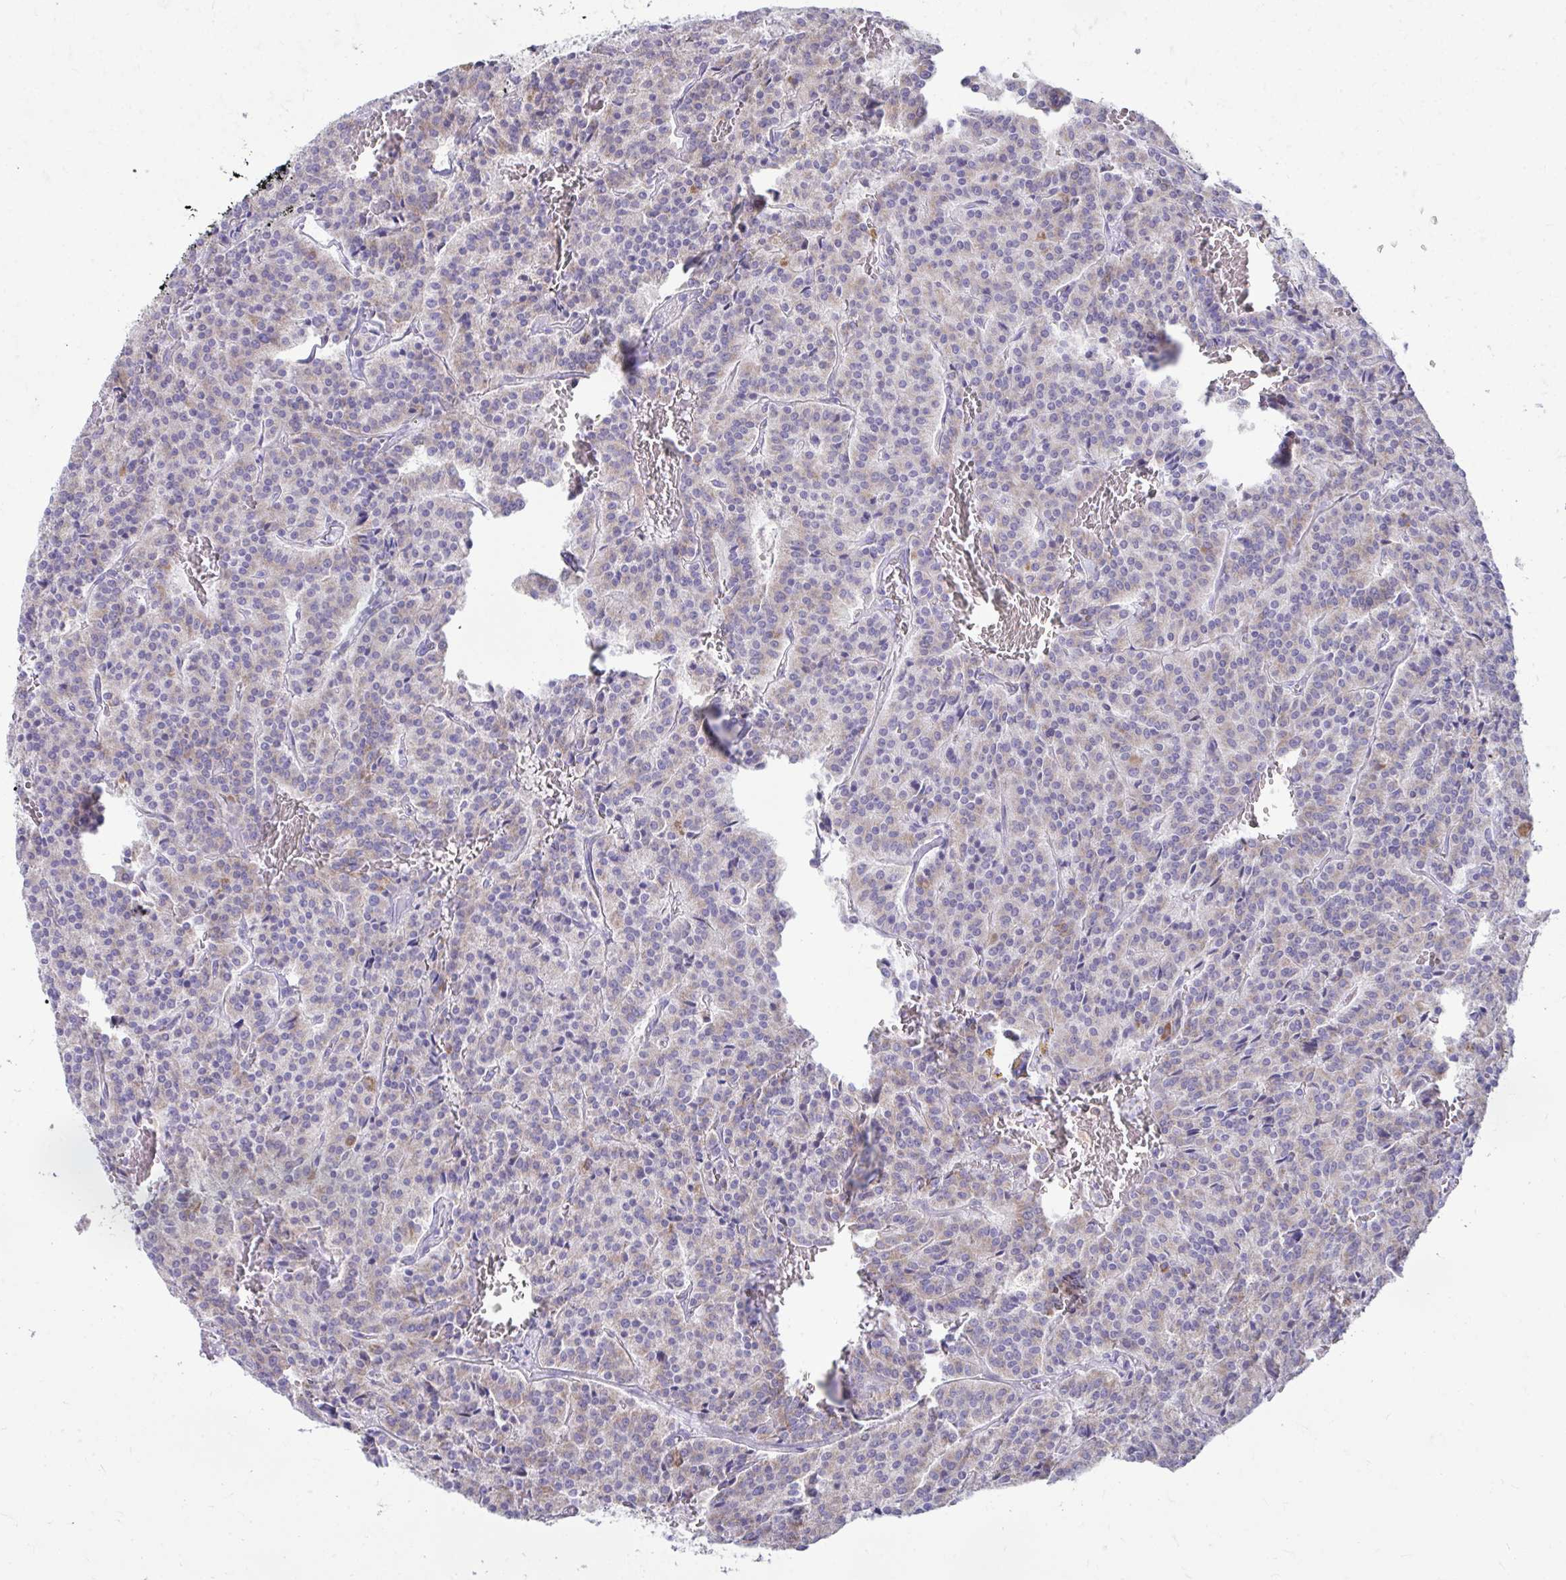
{"staining": {"intensity": "negative", "quantity": "none", "location": "none"}, "tissue": "carcinoid", "cell_type": "Tumor cells", "image_type": "cancer", "snomed": [{"axis": "morphology", "description": "Carcinoid, malignant, NOS"}, {"axis": "topography", "description": "Lung"}], "caption": "Immunohistochemistry image of carcinoid stained for a protein (brown), which exhibits no expression in tumor cells.", "gene": "LINGO4", "patient": {"sex": "male", "age": 70}}